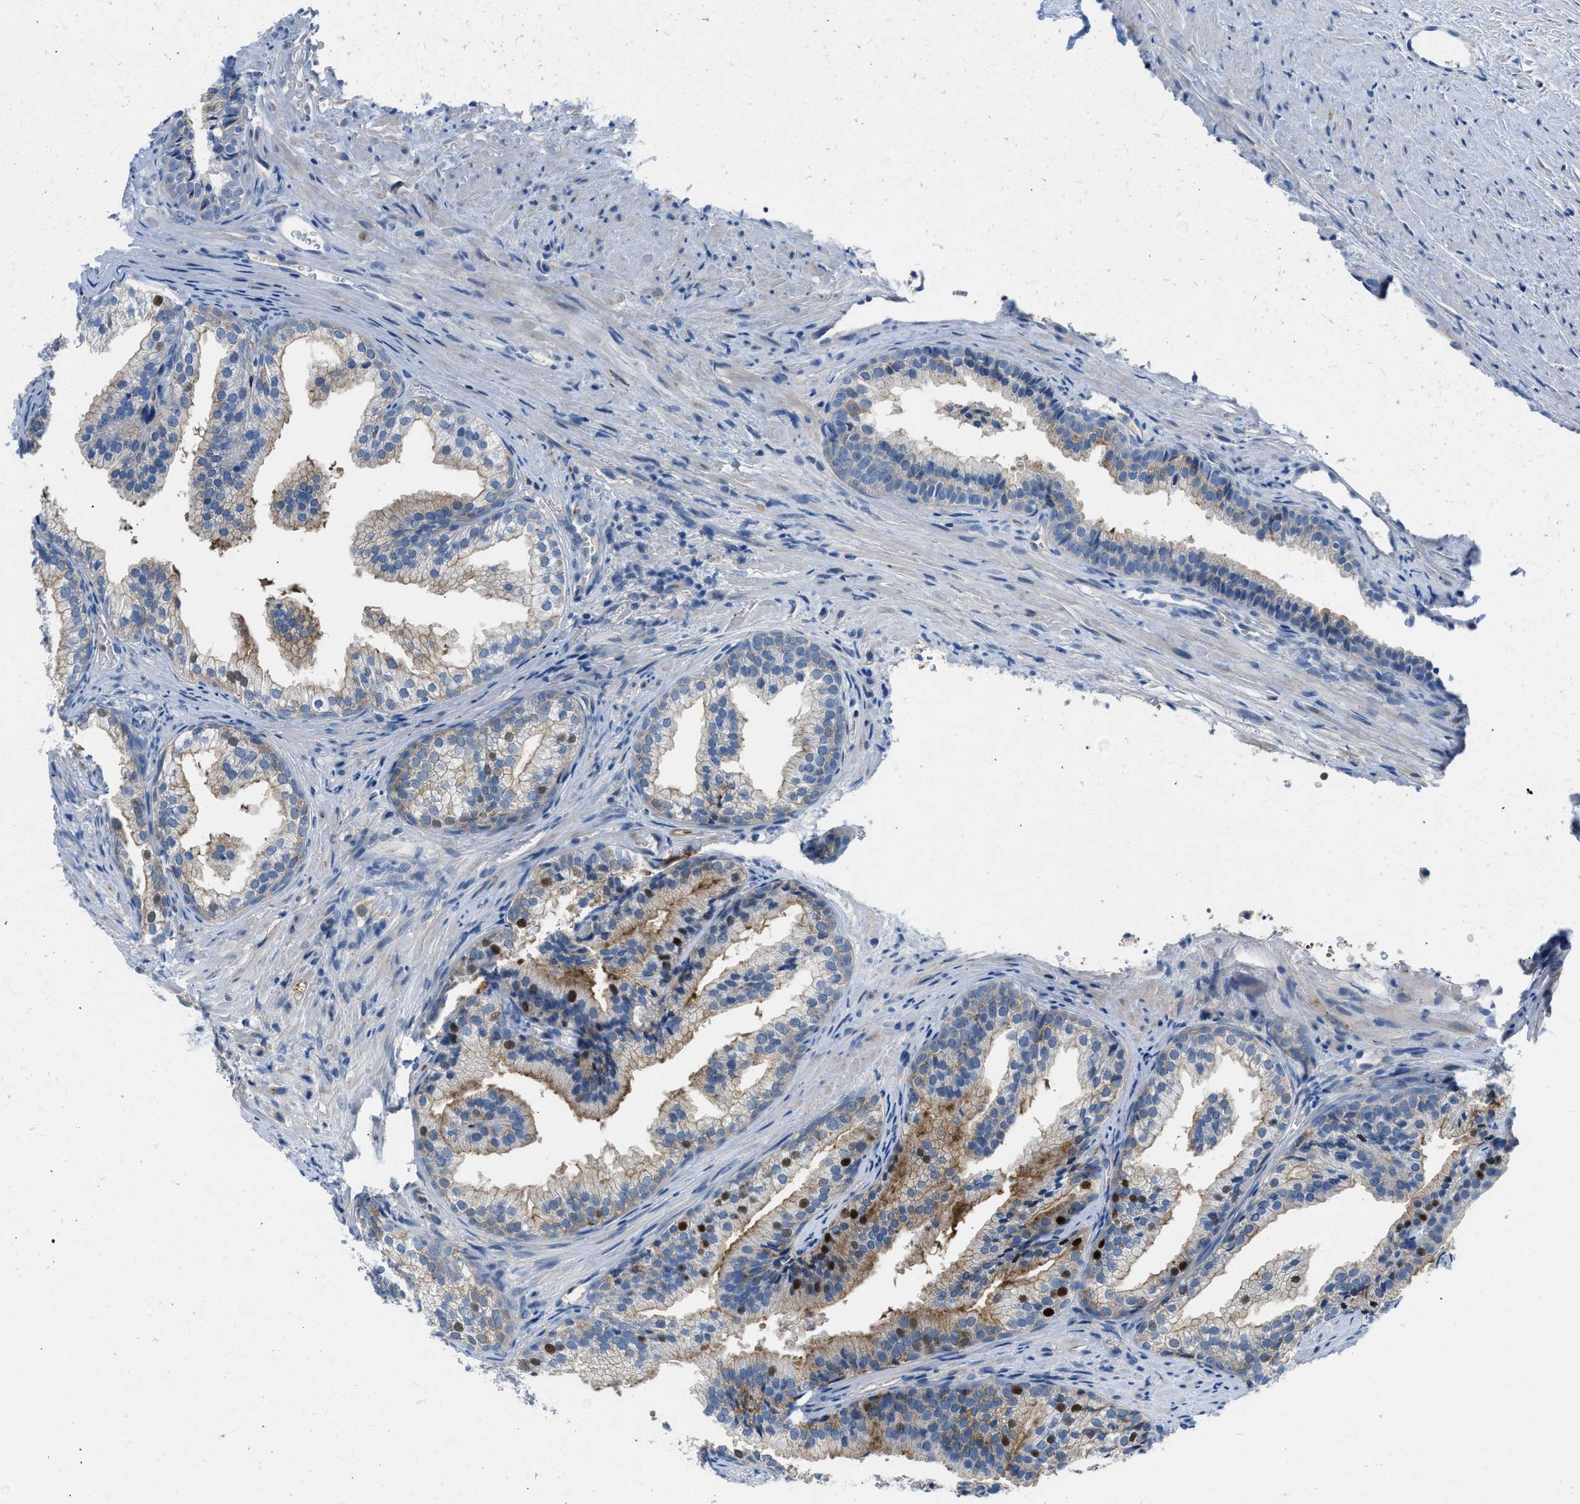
{"staining": {"intensity": "moderate", "quantity": "25%-75%", "location": "cytoplasmic/membranous"}, "tissue": "prostate", "cell_type": "Glandular cells", "image_type": "normal", "snomed": [{"axis": "morphology", "description": "Normal tissue, NOS"}, {"axis": "topography", "description": "Prostate"}], "caption": "Prostate stained with immunohistochemistry demonstrates moderate cytoplasmic/membranous expression in about 25%-75% of glandular cells. The protein of interest is stained brown, and the nuclei are stained in blue (DAB (3,3'-diaminobenzidine) IHC with brightfield microscopy, high magnification).", "gene": "BNC2", "patient": {"sex": "male", "age": 76}}